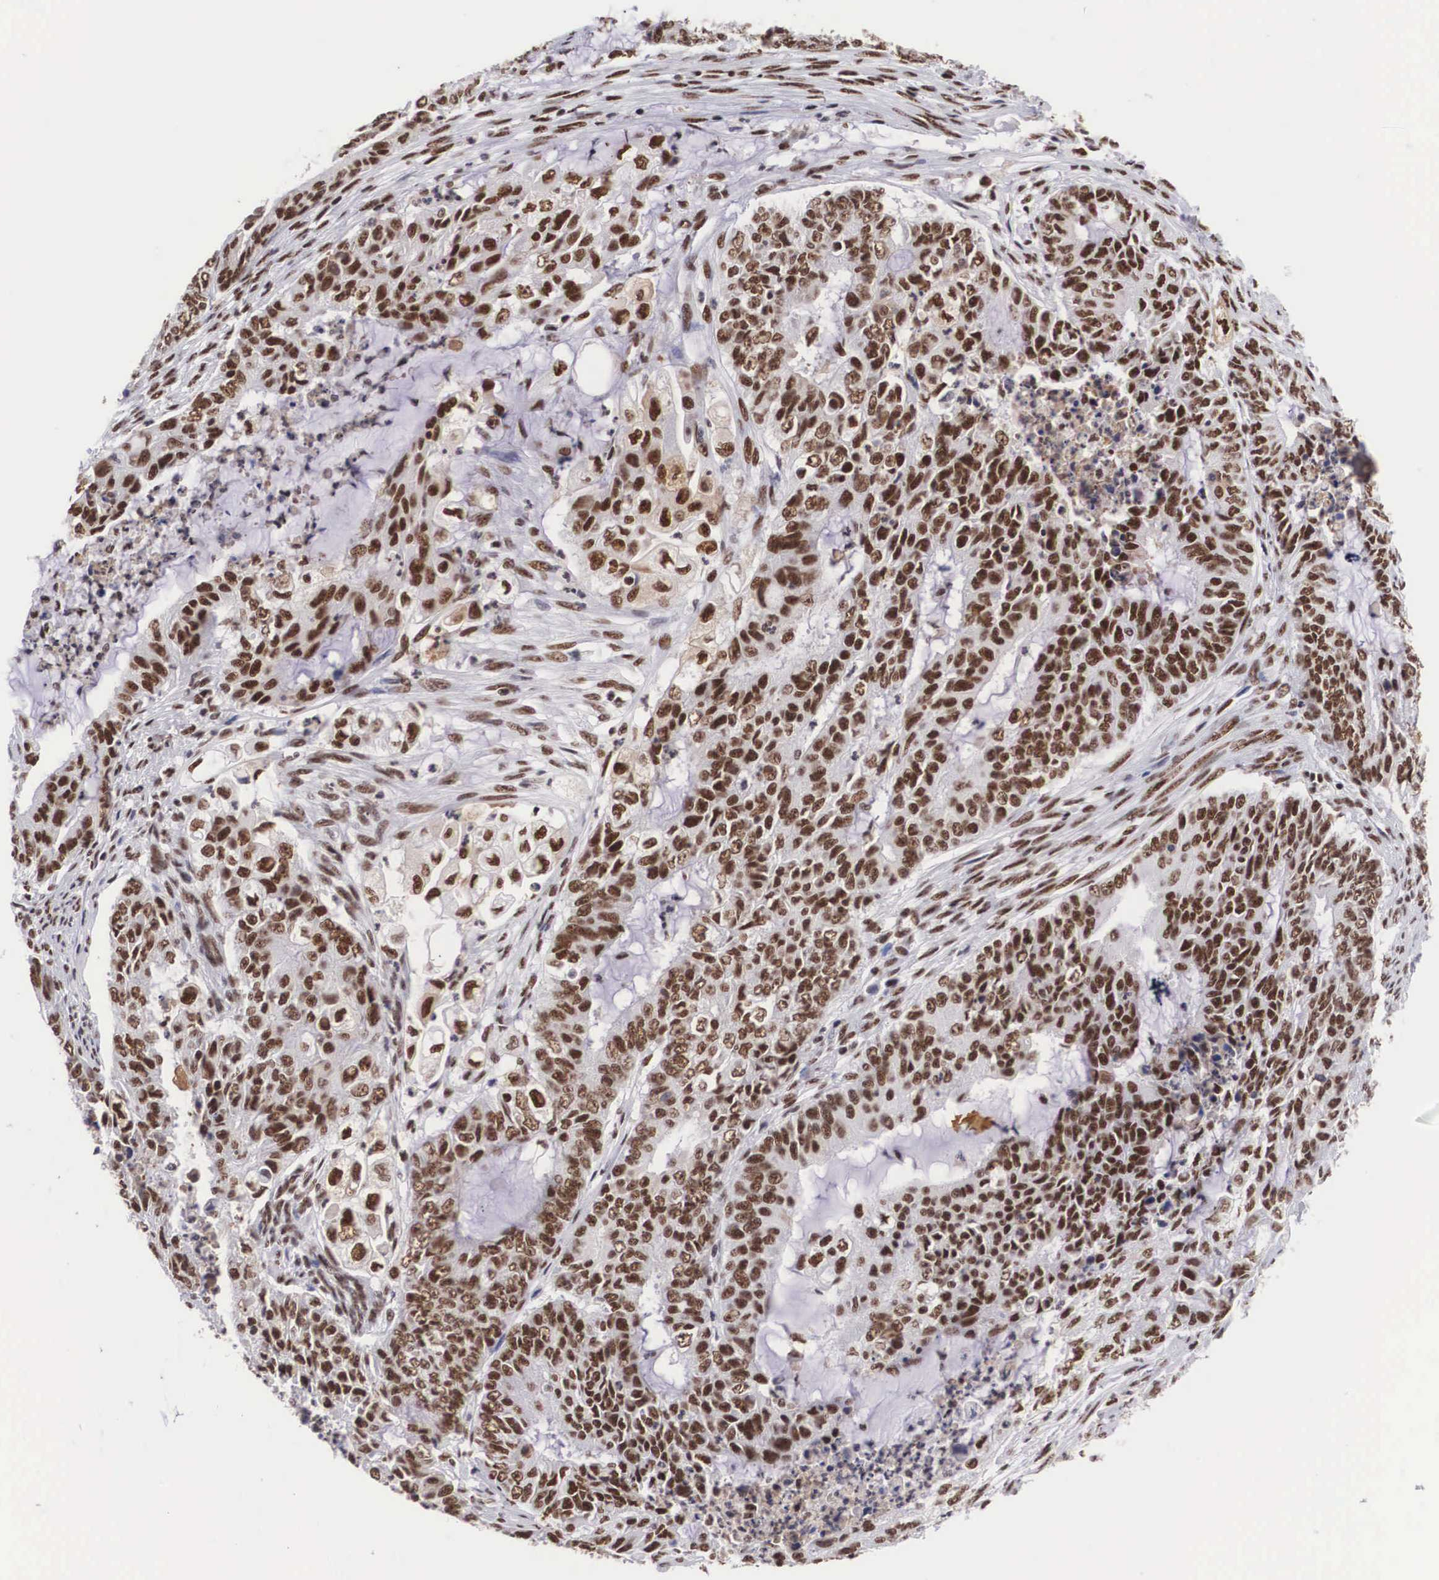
{"staining": {"intensity": "moderate", "quantity": ">75%", "location": "nuclear"}, "tissue": "endometrial cancer", "cell_type": "Tumor cells", "image_type": "cancer", "snomed": [{"axis": "morphology", "description": "Adenocarcinoma, NOS"}, {"axis": "topography", "description": "Endometrium"}], "caption": "Tumor cells exhibit medium levels of moderate nuclear staining in about >75% of cells in adenocarcinoma (endometrial).", "gene": "SF3A1", "patient": {"sex": "female", "age": 75}}